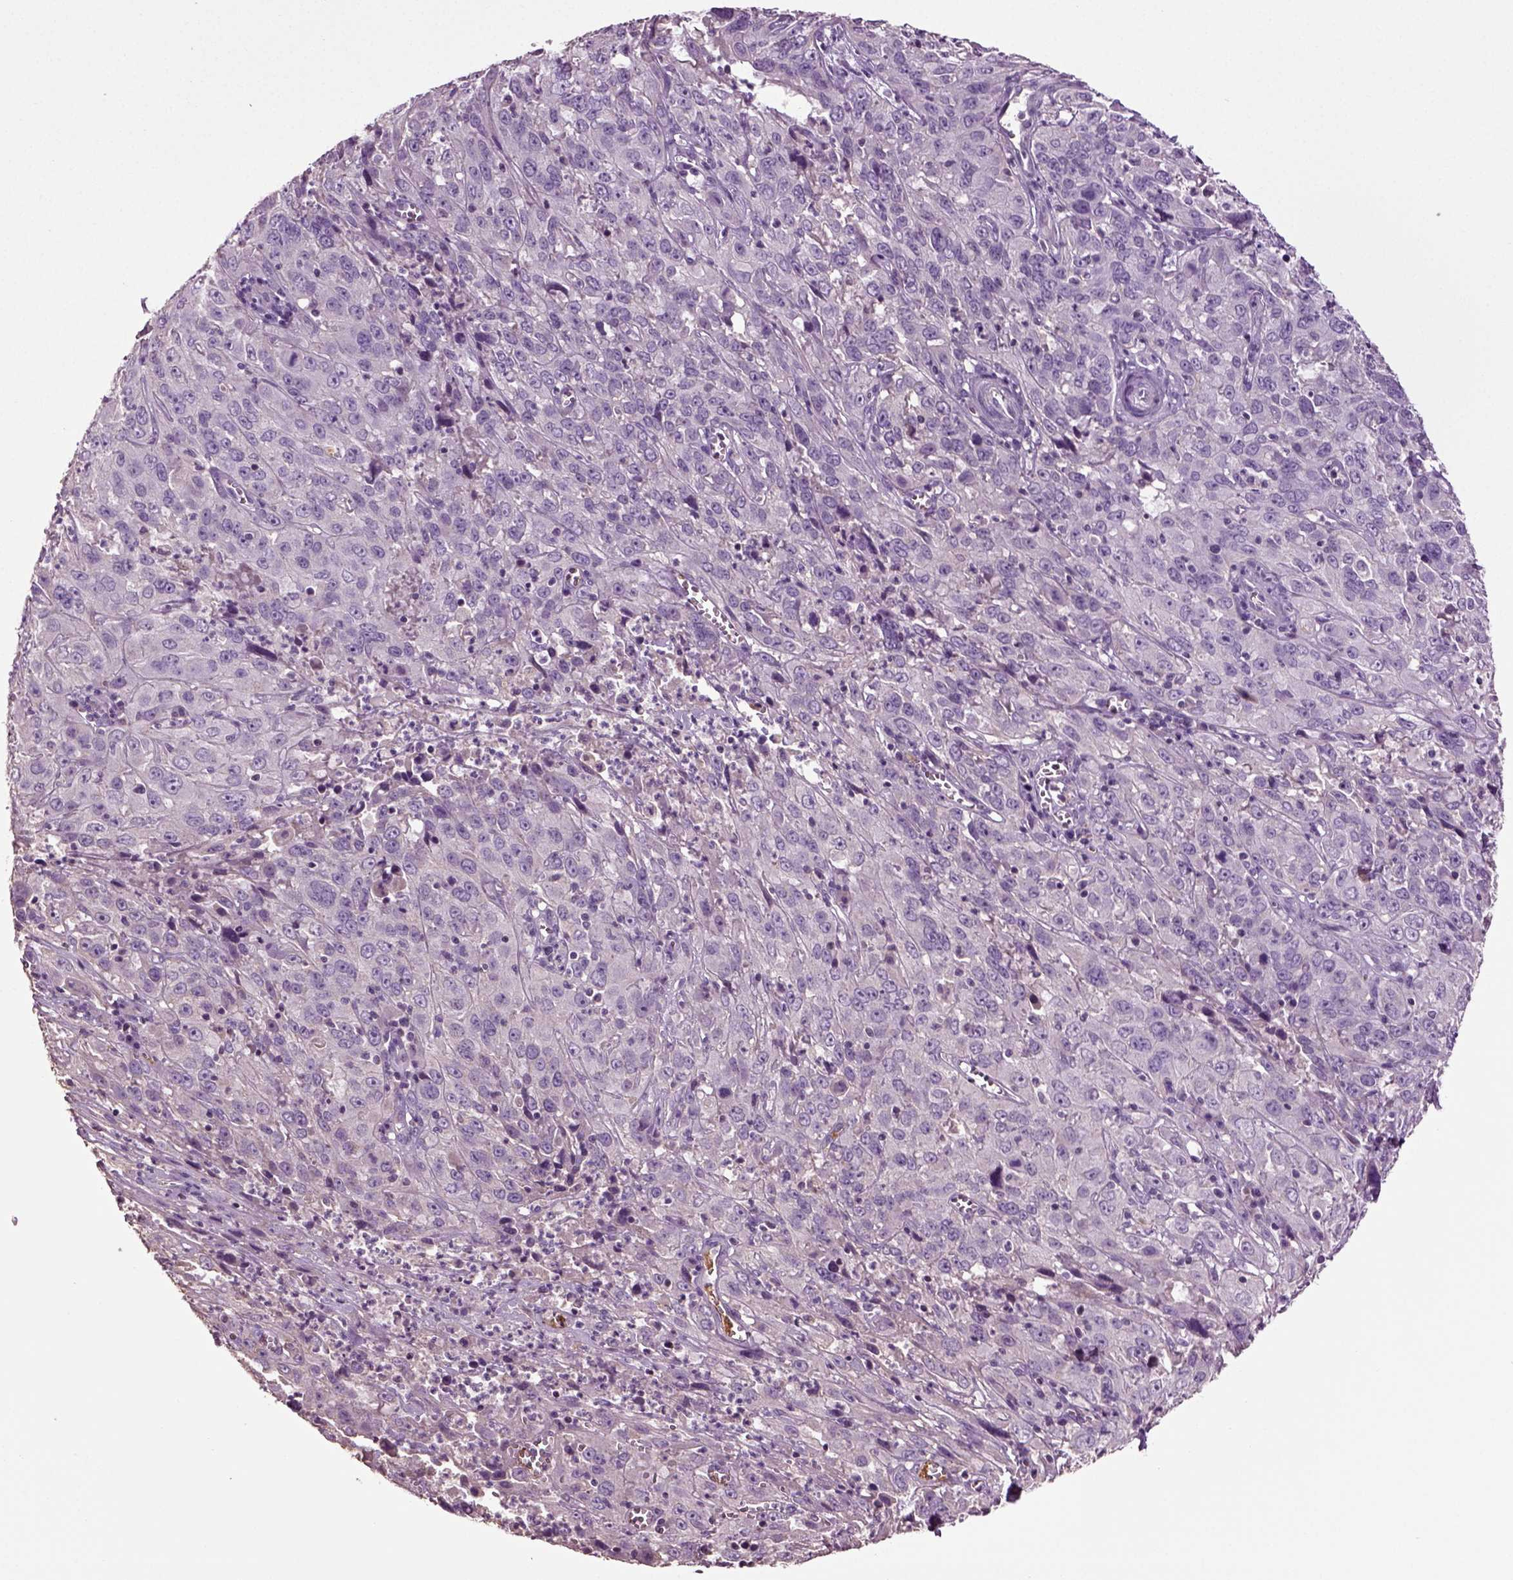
{"staining": {"intensity": "negative", "quantity": "none", "location": "none"}, "tissue": "cervical cancer", "cell_type": "Tumor cells", "image_type": "cancer", "snomed": [{"axis": "morphology", "description": "Squamous cell carcinoma, NOS"}, {"axis": "topography", "description": "Cervix"}], "caption": "Immunohistochemistry photomicrograph of human cervical squamous cell carcinoma stained for a protein (brown), which displays no staining in tumor cells.", "gene": "DEFB118", "patient": {"sex": "female", "age": 32}}